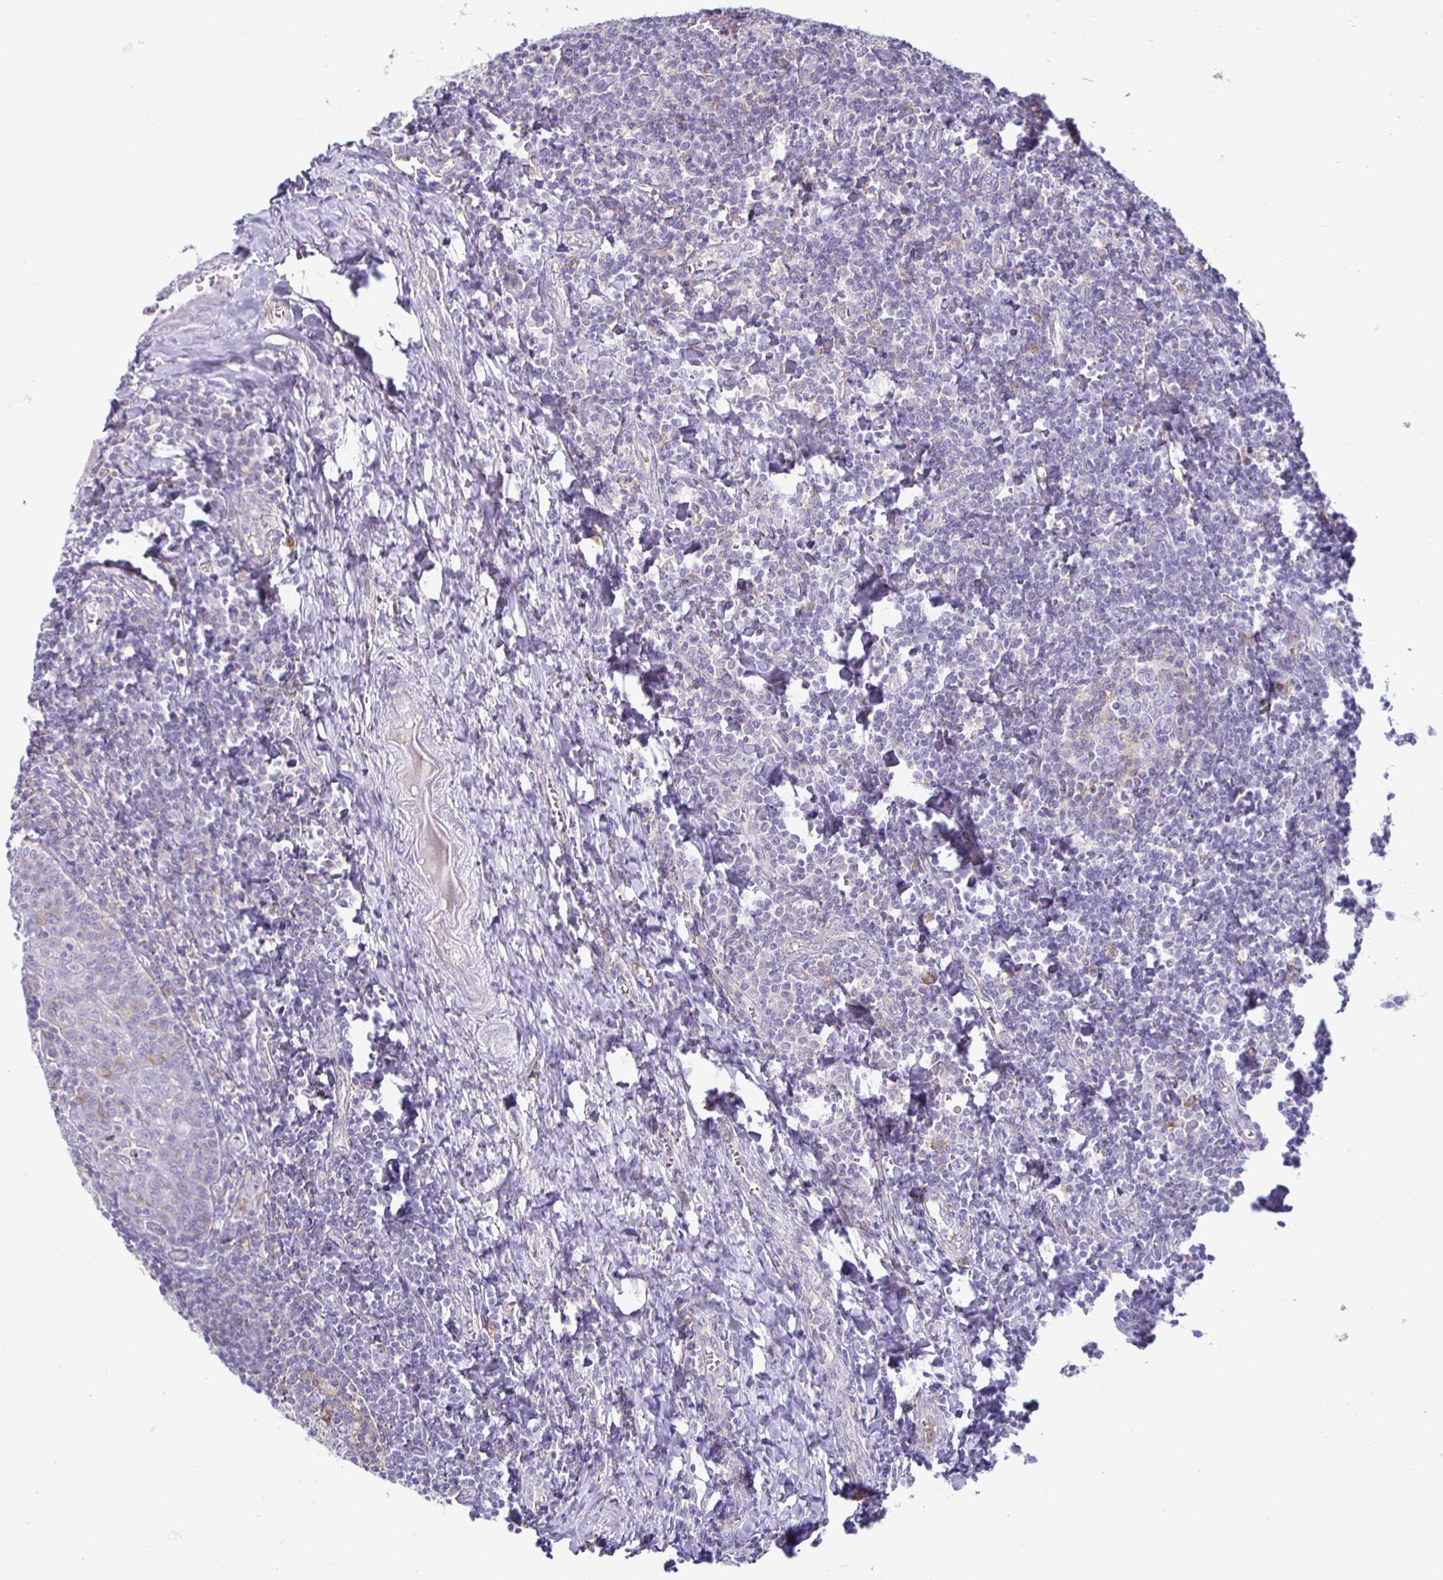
{"staining": {"intensity": "negative", "quantity": "none", "location": "none"}, "tissue": "tonsil", "cell_type": "Germinal center cells", "image_type": "normal", "snomed": [{"axis": "morphology", "description": "Normal tissue, NOS"}, {"axis": "morphology", "description": "Inflammation, NOS"}, {"axis": "topography", "description": "Tonsil"}], "caption": "Immunohistochemistry of normal tonsil reveals no positivity in germinal center cells. Brightfield microscopy of IHC stained with DAB (3,3'-diaminobenzidine) (brown) and hematoxylin (blue), captured at high magnification.", "gene": "SIRPA", "patient": {"sex": "female", "age": 31}}